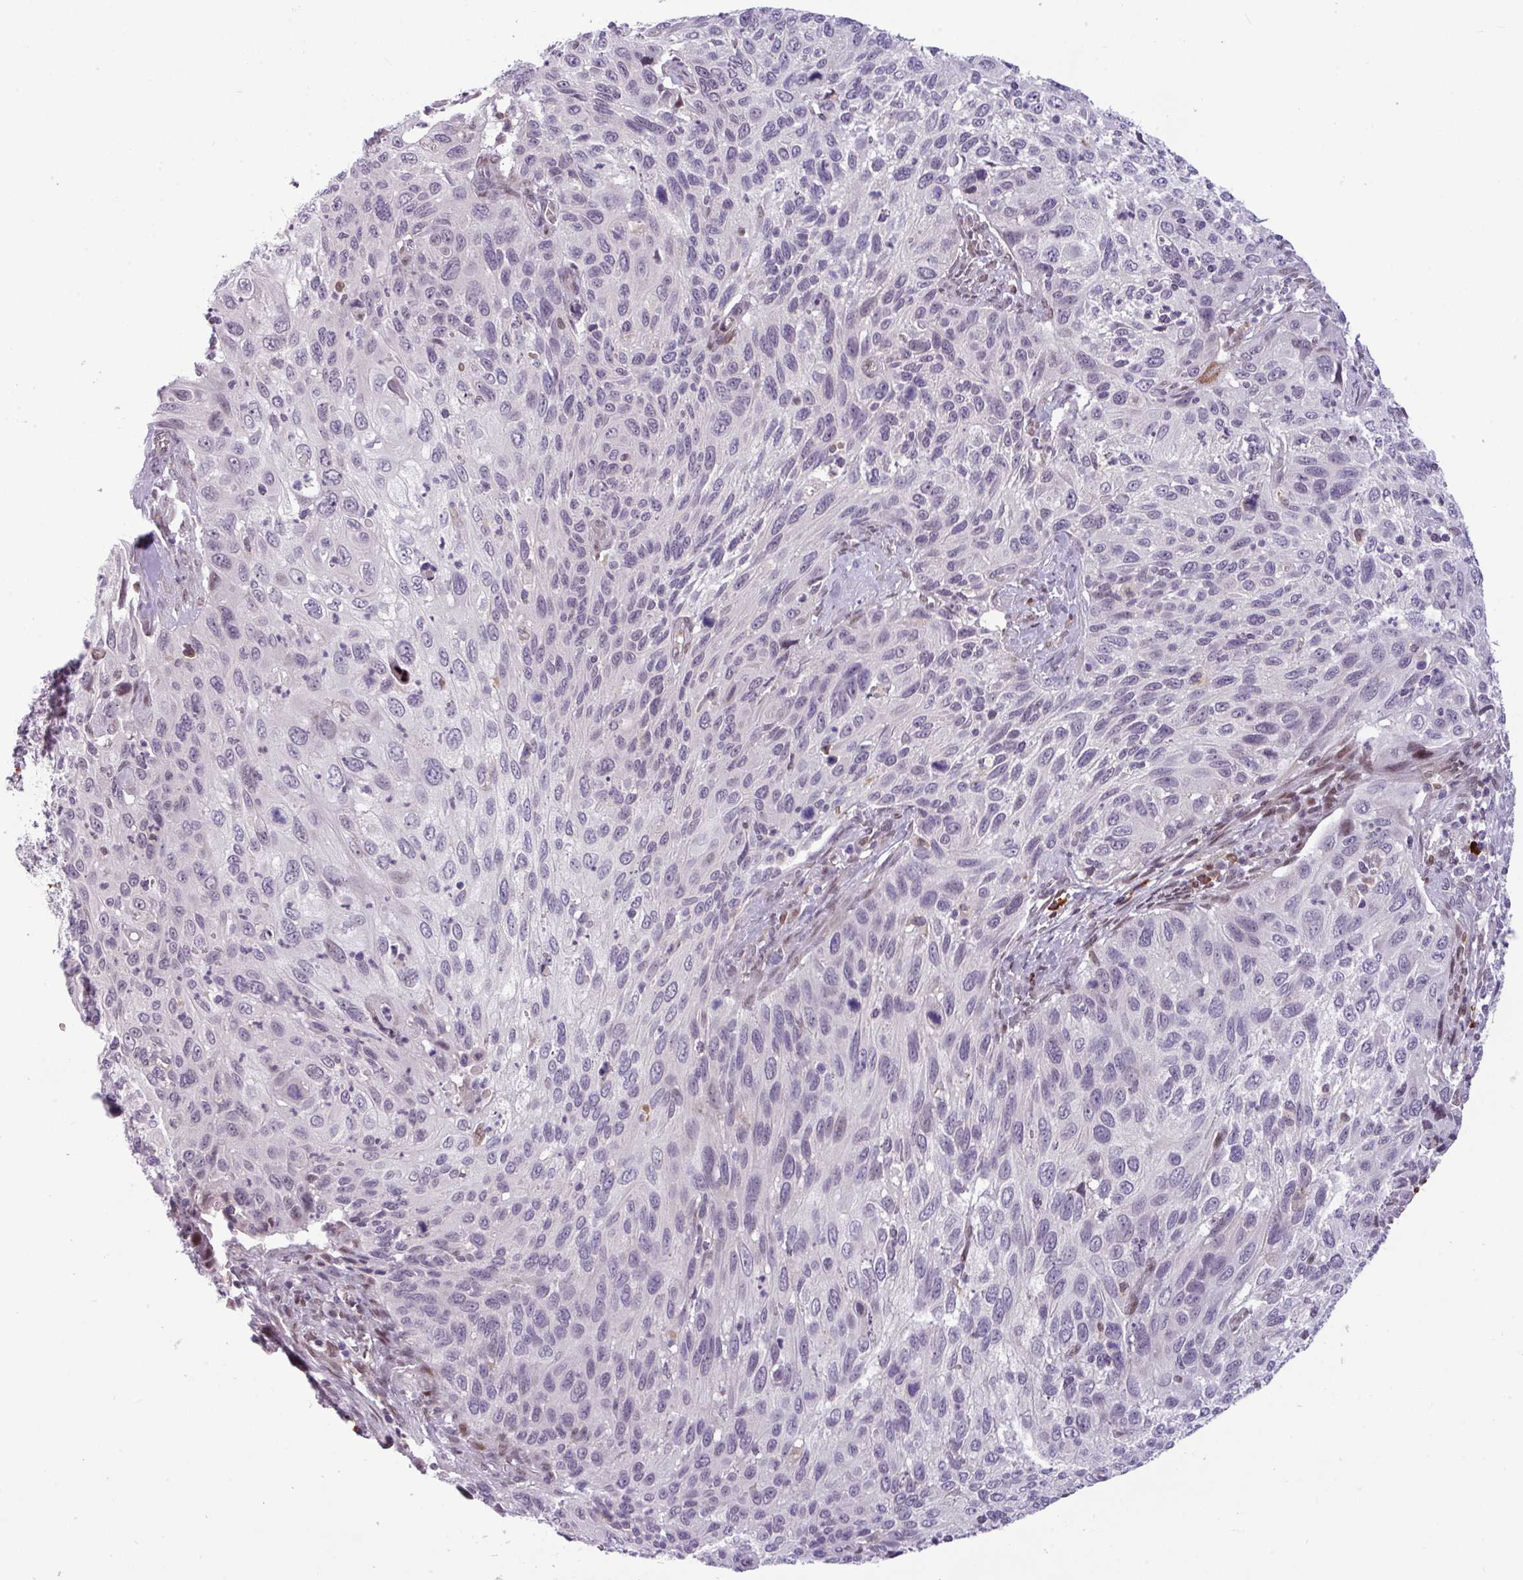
{"staining": {"intensity": "negative", "quantity": "none", "location": "none"}, "tissue": "cervical cancer", "cell_type": "Tumor cells", "image_type": "cancer", "snomed": [{"axis": "morphology", "description": "Squamous cell carcinoma, NOS"}, {"axis": "topography", "description": "Cervix"}], "caption": "An immunohistochemistry (IHC) micrograph of cervical cancer is shown. There is no staining in tumor cells of cervical cancer.", "gene": "SLC66A2", "patient": {"sex": "female", "age": 70}}